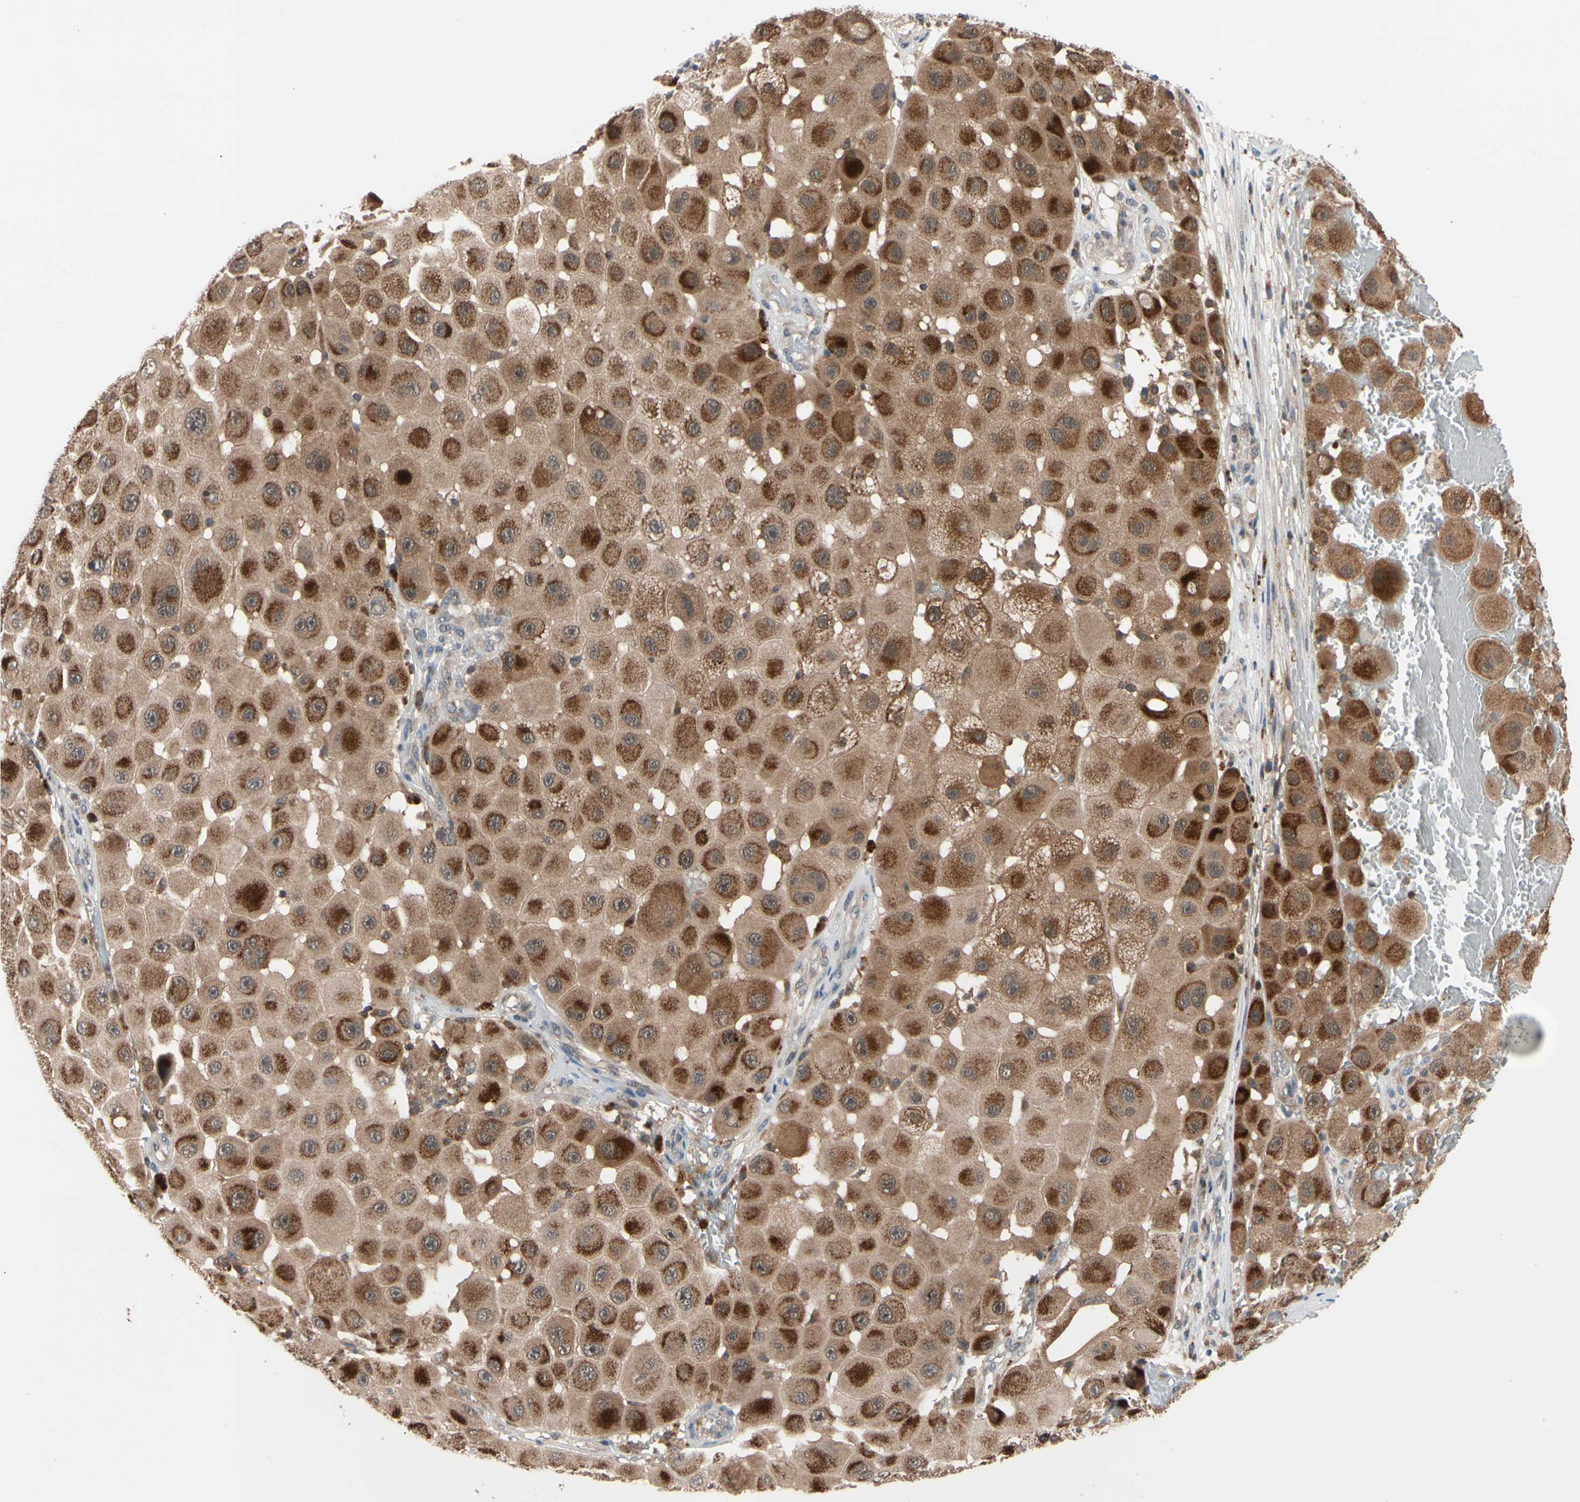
{"staining": {"intensity": "strong", "quantity": ">75%", "location": "cytoplasmic/membranous"}, "tissue": "melanoma", "cell_type": "Tumor cells", "image_type": "cancer", "snomed": [{"axis": "morphology", "description": "Malignant melanoma, NOS"}, {"axis": "topography", "description": "Skin"}], "caption": "Immunohistochemical staining of malignant melanoma exhibits strong cytoplasmic/membranous protein expression in about >75% of tumor cells.", "gene": "MTHFS", "patient": {"sex": "female", "age": 81}}